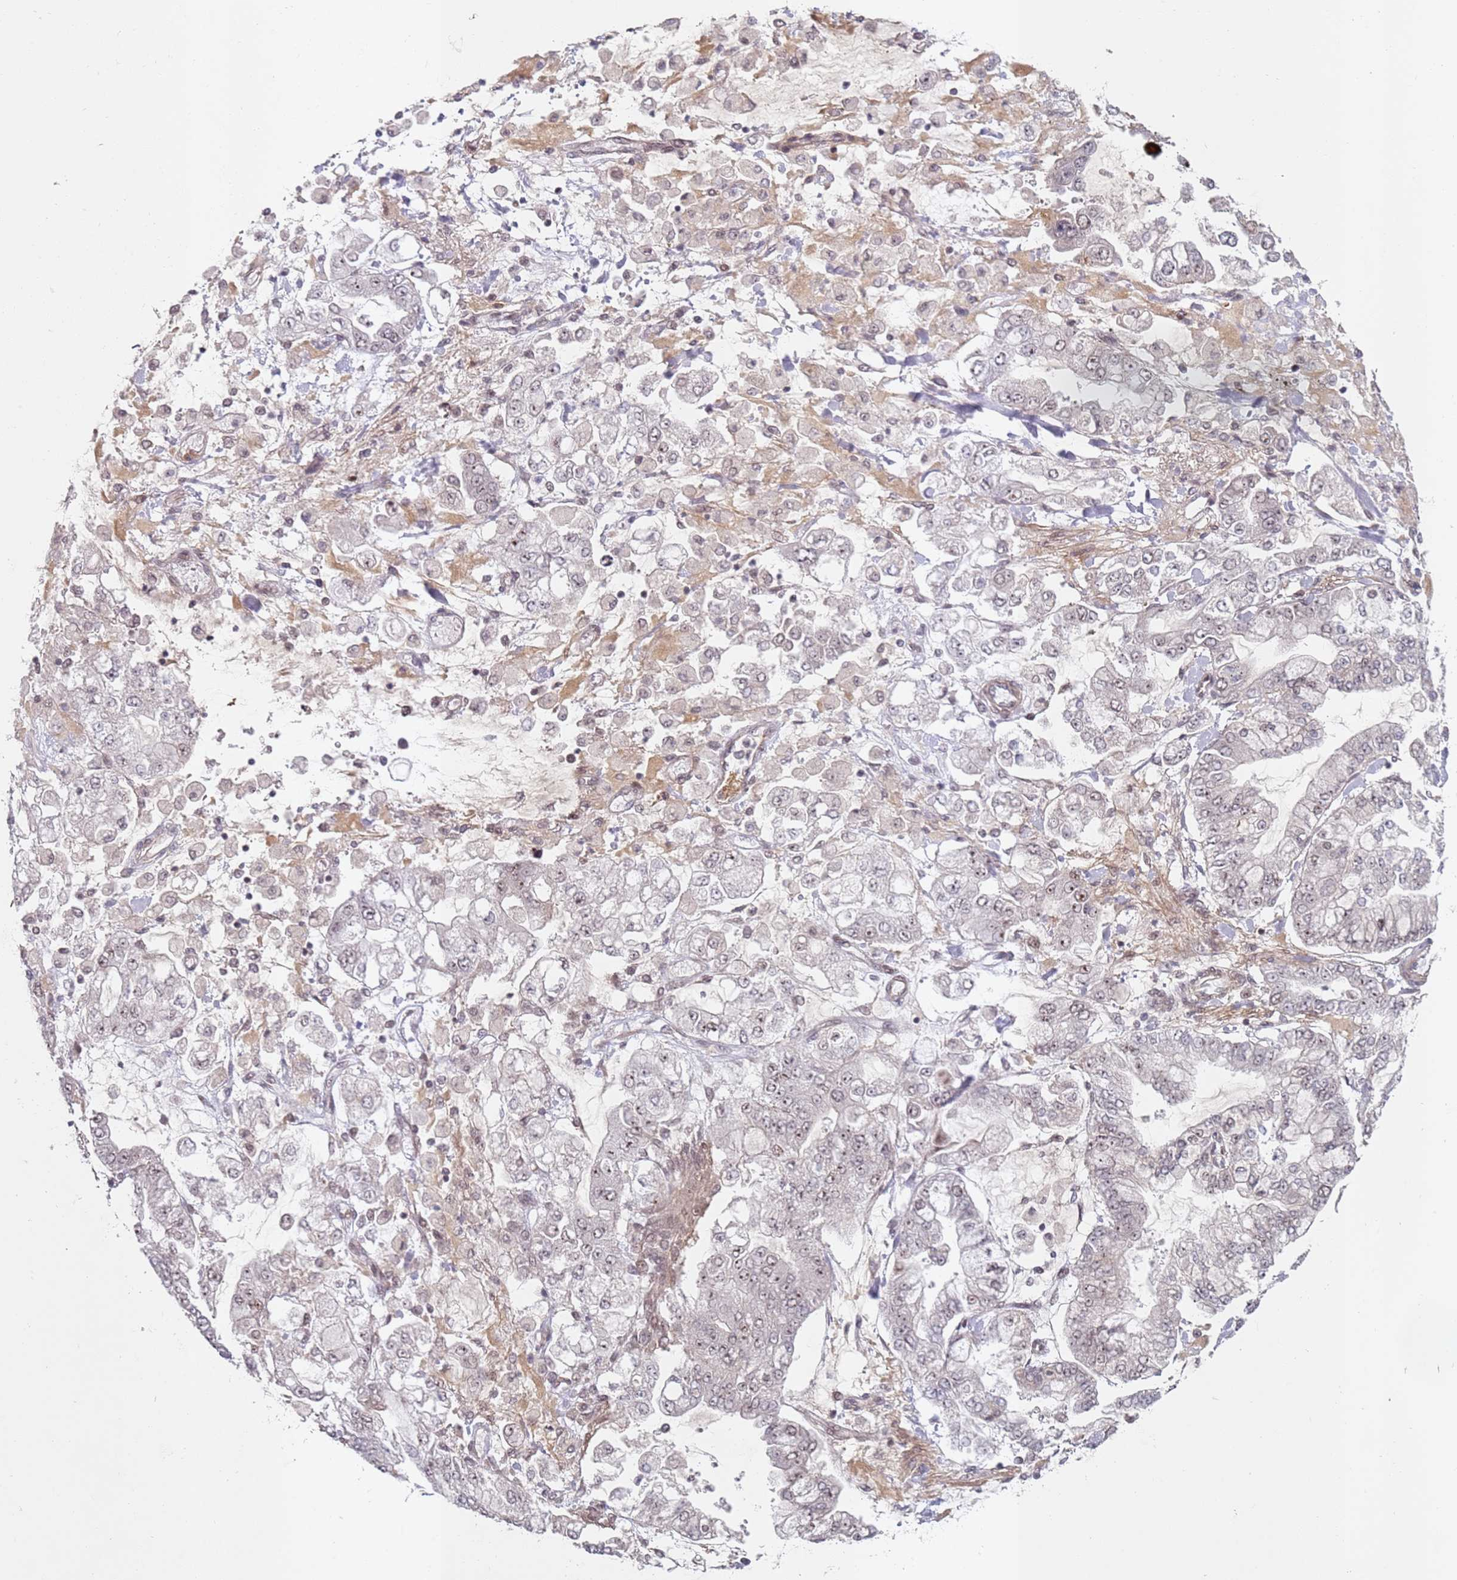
{"staining": {"intensity": "weak", "quantity": "25%-75%", "location": "nuclear"}, "tissue": "stomach cancer", "cell_type": "Tumor cells", "image_type": "cancer", "snomed": [{"axis": "morphology", "description": "Normal tissue, NOS"}, {"axis": "morphology", "description": "Adenocarcinoma, NOS"}, {"axis": "topography", "description": "Stomach, upper"}, {"axis": "topography", "description": "Stomach"}], "caption": "An immunohistochemistry (IHC) histopathology image of tumor tissue is shown. Protein staining in brown shows weak nuclear positivity in stomach cancer (adenocarcinoma) within tumor cells. Using DAB (brown) and hematoxylin (blue) stains, captured at high magnification using brightfield microscopy.", "gene": "ATF6B", "patient": {"sex": "male", "age": 76}}